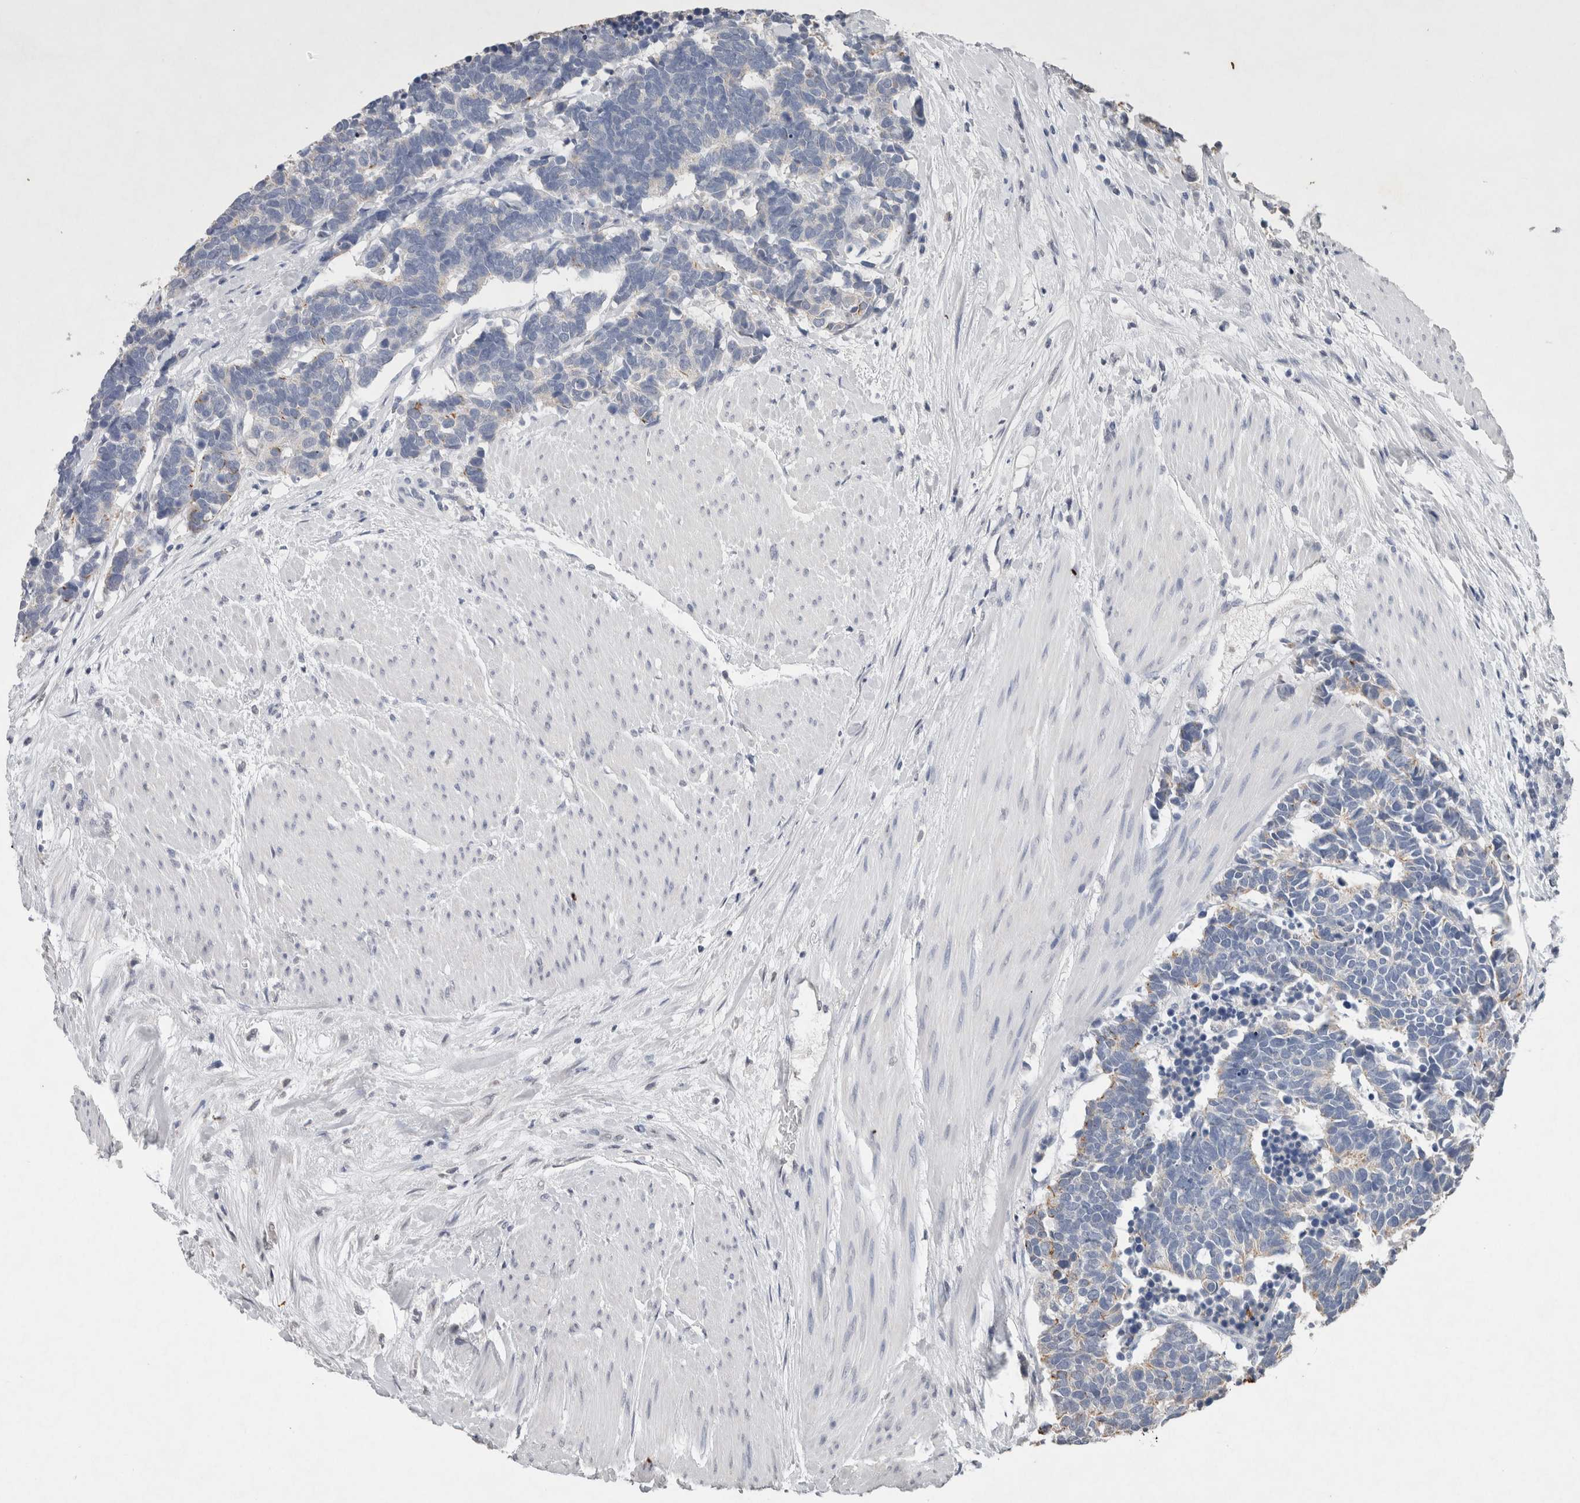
{"staining": {"intensity": "negative", "quantity": "none", "location": "none"}, "tissue": "carcinoid", "cell_type": "Tumor cells", "image_type": "cancer", "snomed": [{"axis": "morphology", "description": "Carcinoma, NOS"}, {"axis": "morphology", "description": "Carcinoid, malignant, NOS"}, {"axis": "topography", "description": "Urinary bladder"}], "caption": "Tumor cells are negative for protein expression in human carcinoid (malignant).", "gene": "FABP7", "patient": {"sex": "male", "age": 57}}